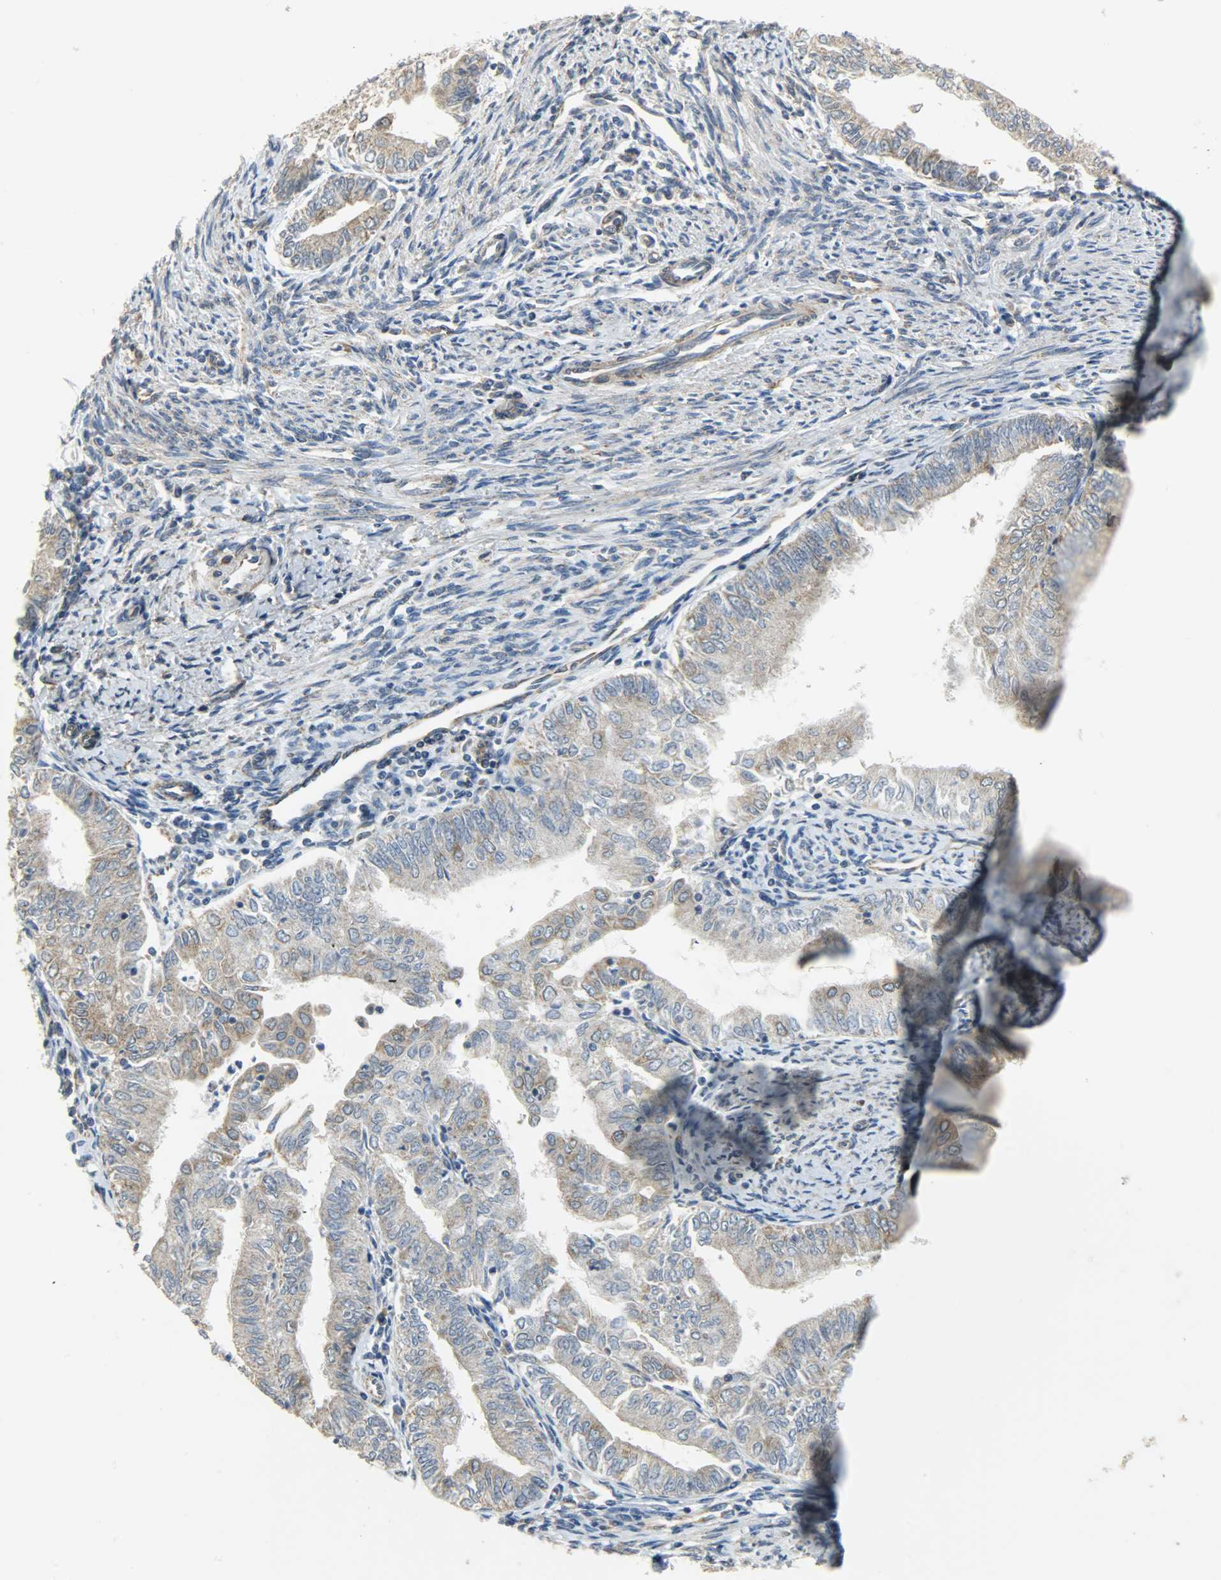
{"staining": {"intensity": "moderate", "quantity": ">75%", "location": "cytoplasmic/membranous"}, "tissue": "endometrial cancer", "cell_type": "Tumor cells", "image_type": "cancer", "snomed": [{"axis": "morphology", "description": "Adenocarcinoma, NOS"}, {"axis": "topography", "description": "Endometrium"}], "caption": "DAB (3,3'-diaminobenzidine) immunohistochemical staining of human endometrial cancer (adenocarcinoma) demonstrates moderate cytoplasmic/membranous protein staining in approximately >75% of tumor cells.", "gene": "C1orf198", "patient": {"sex": "female", "age": 66}}